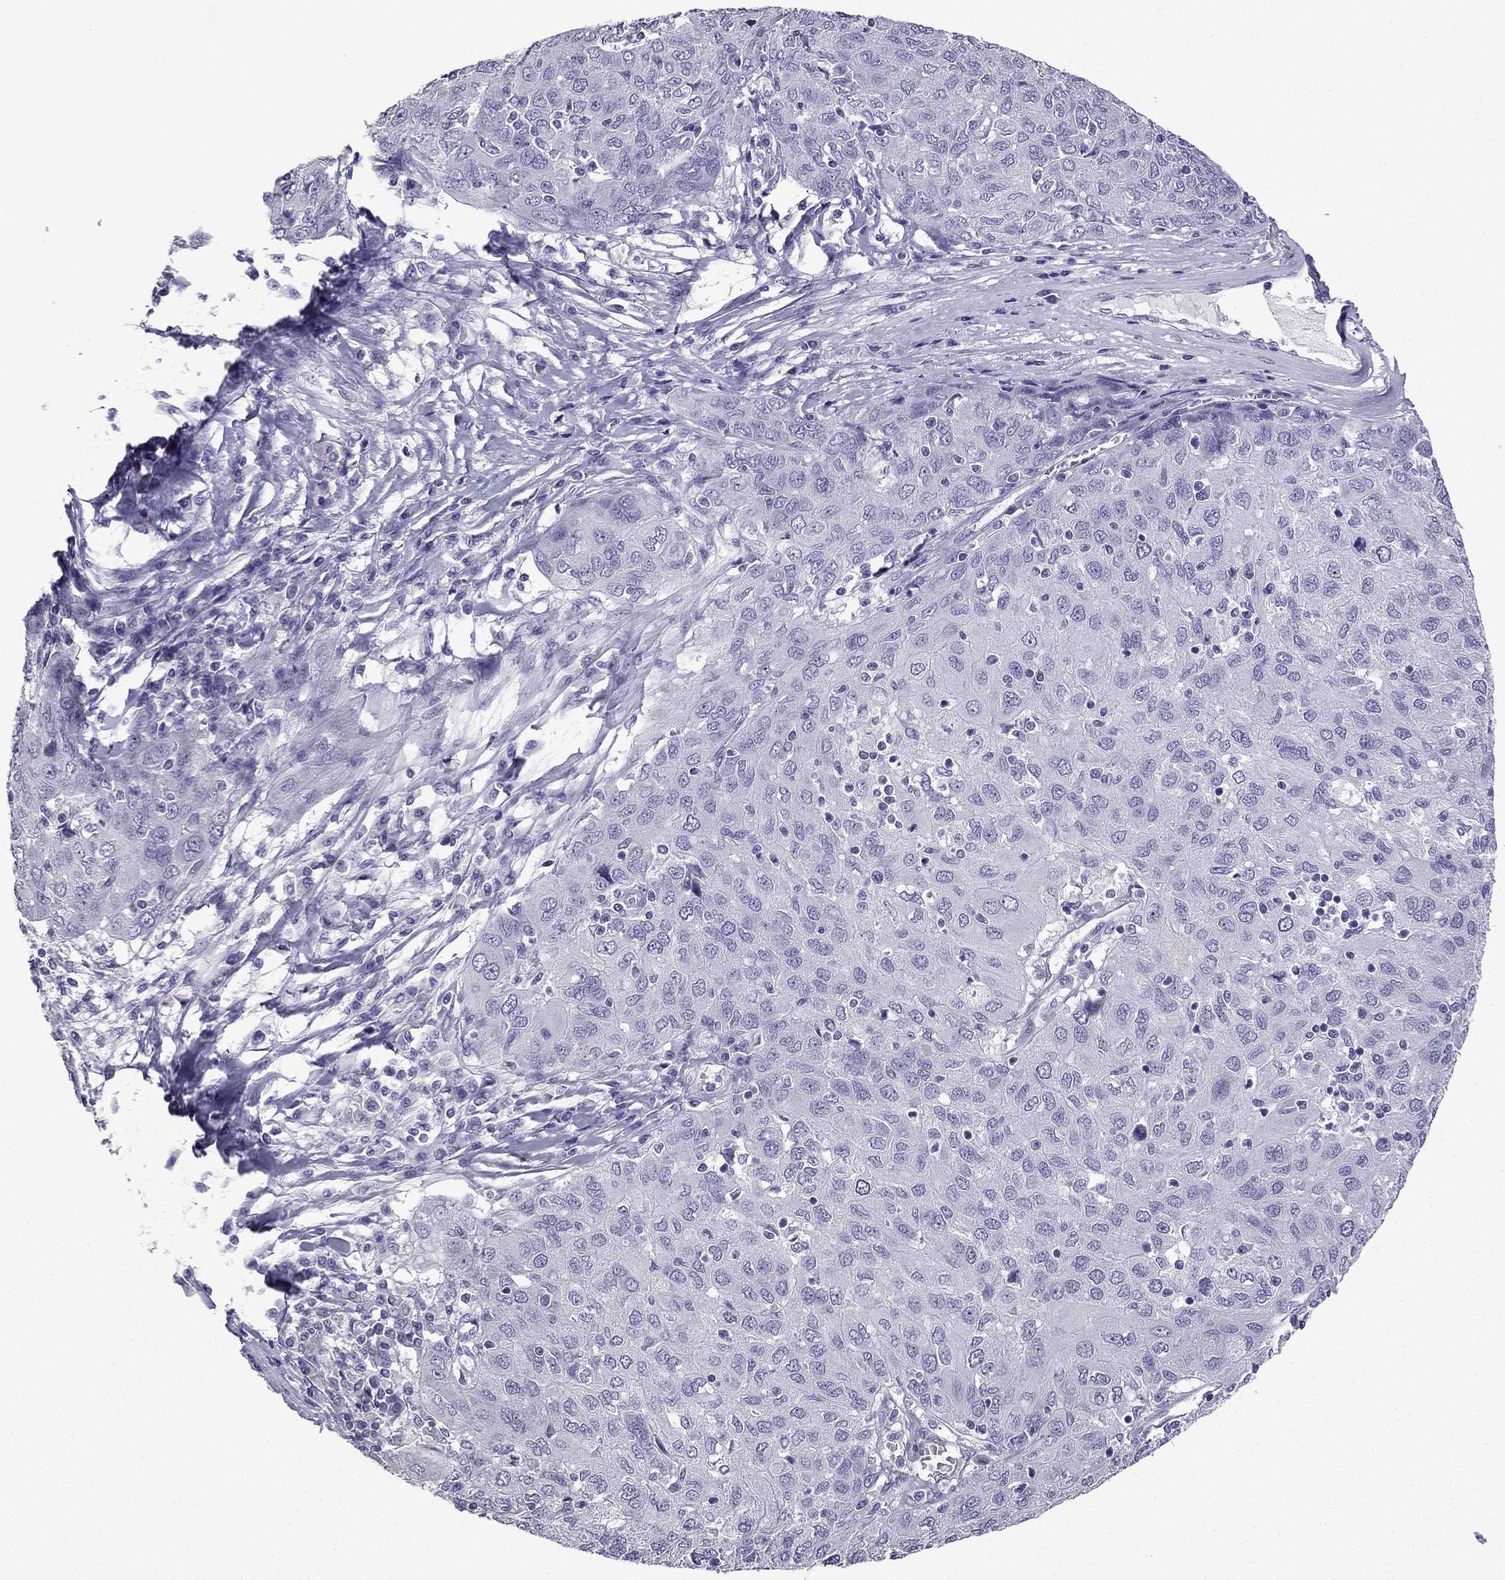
{"staining": {"intensity": "negative", "quantity": "none", "location": "none"}, "tissue": "ovarian cancer", "cell_type": "Tumor cells", "image_type": "cancer", "snomed": [{"axis": "morphology", "description": "Carcinoma, endometroid"}, {"axis": "topography", "description": "Ovary"}], "caption": "Histopathology image shows no significant protein expression in tumor cells of ovarian cancer.", "gene": "TTN", "patient": {"sex": "female", "age": 50}}